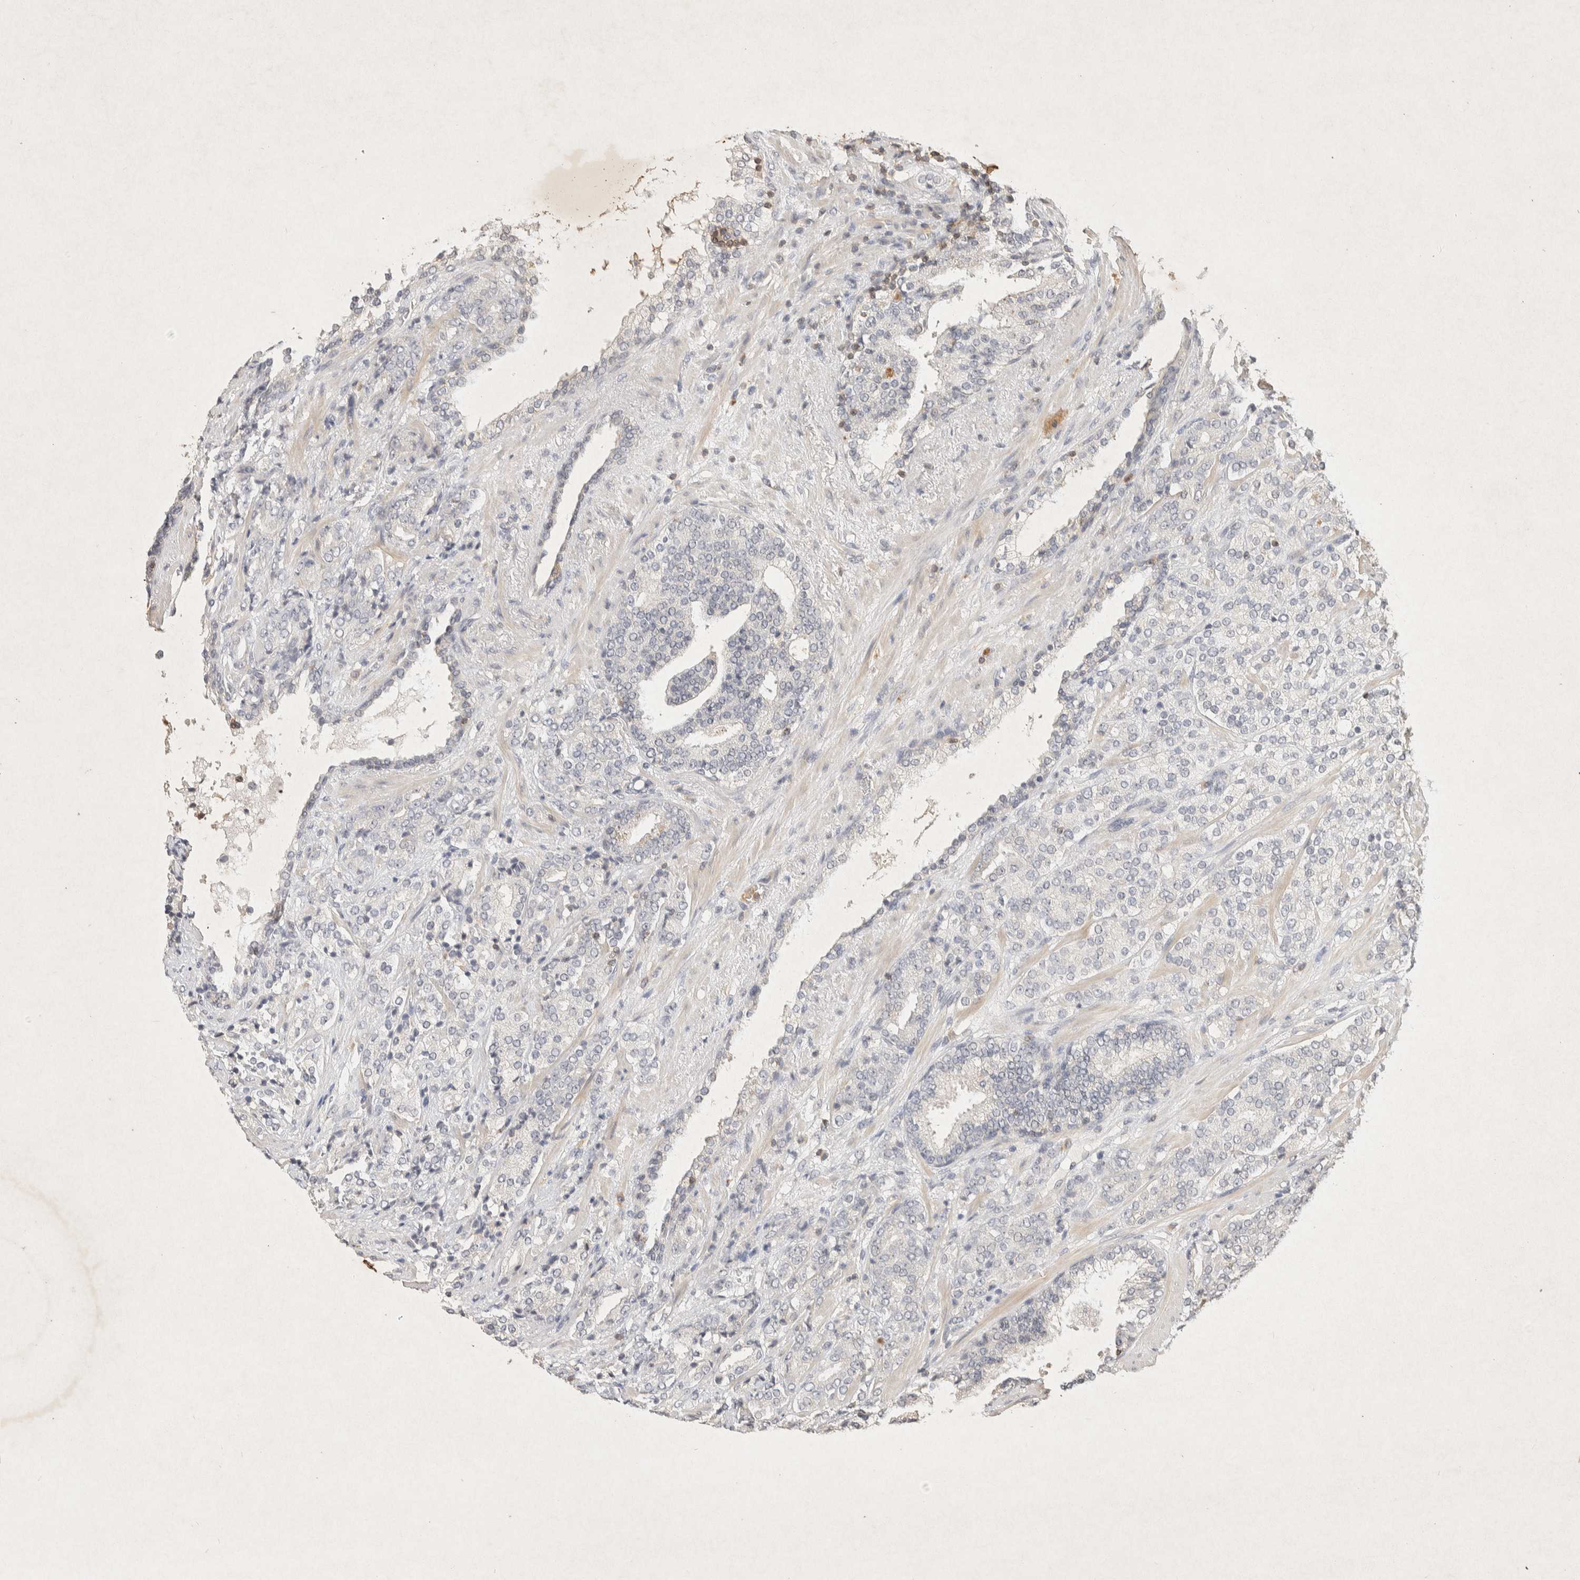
{"staining": {"intensity": "negative", "quantity": "none", "location": "none"}, "tissue": "prostate cancer", "cell_type": "Tumor cells", "image_type": "cancer", "snomed": [{"axis": "morphology", "description": "Adenocarcinoma, High grade"}, {"axis": "topography", "description": "Prostate"}], "caption": "The immunohistochemistry (IHC) image has no significant expression in tumor cells of prostate adenocarcinoma (high-grade) tissue. (Immunohistochemistry, brightfield microscopy, high magnification).", "gene": "RAC2", "patient": {"sex": "male", "age": 71}}